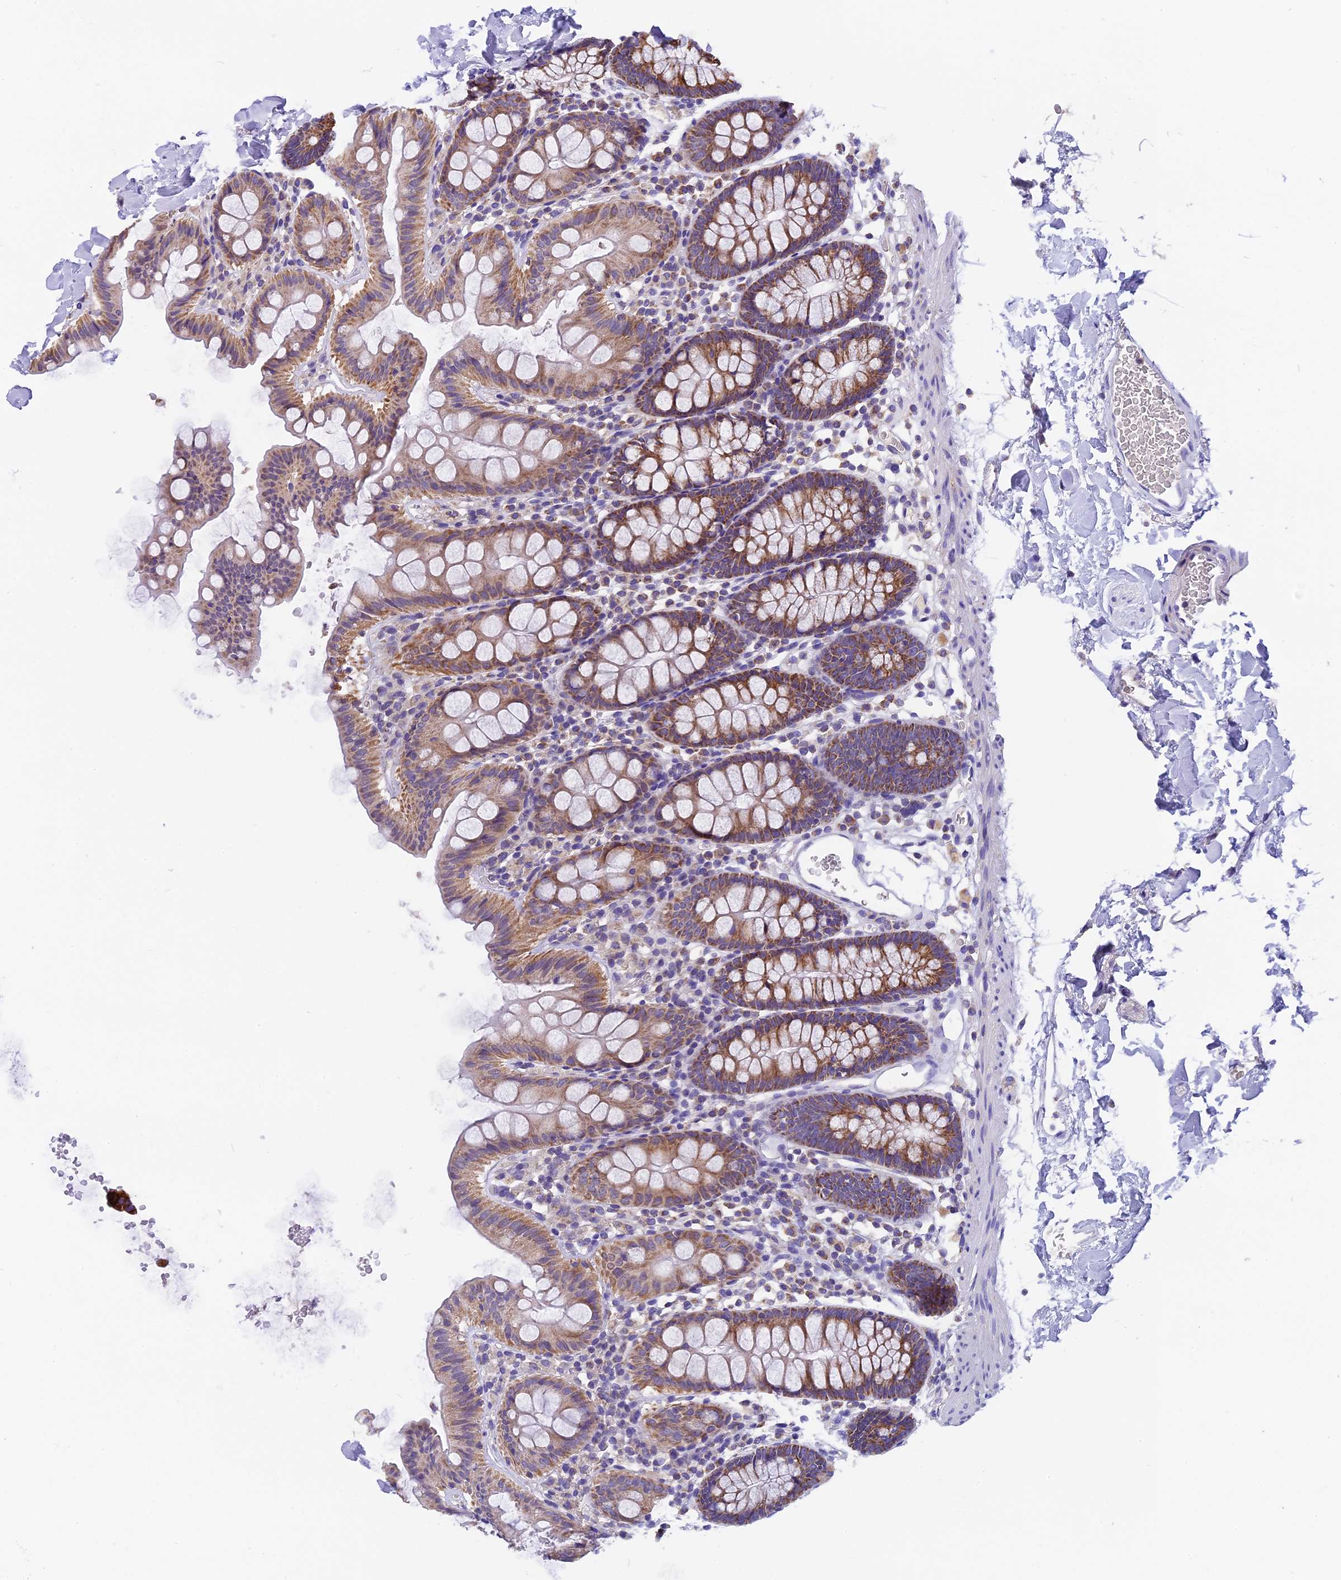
{"staining": {"intensity": "negative", "quantity": "none", "location": "none"}, "tissue": "colon", "cell_type": "Endothelial cells", "image_type": "normal", "snomed": [{"axis": "morphology", "description": "Normal tissue, NOS"}, {"axis": "topography", "description": "Colon"}], "caption": "Immunohistochemical staining of normal colon shows no significant positivity in endothelial cells. (Immunohistochemistry, brightfield microscopy, high magnification).", "gene": "MGME1", "patient": {"sex": "male", "age": 75}}